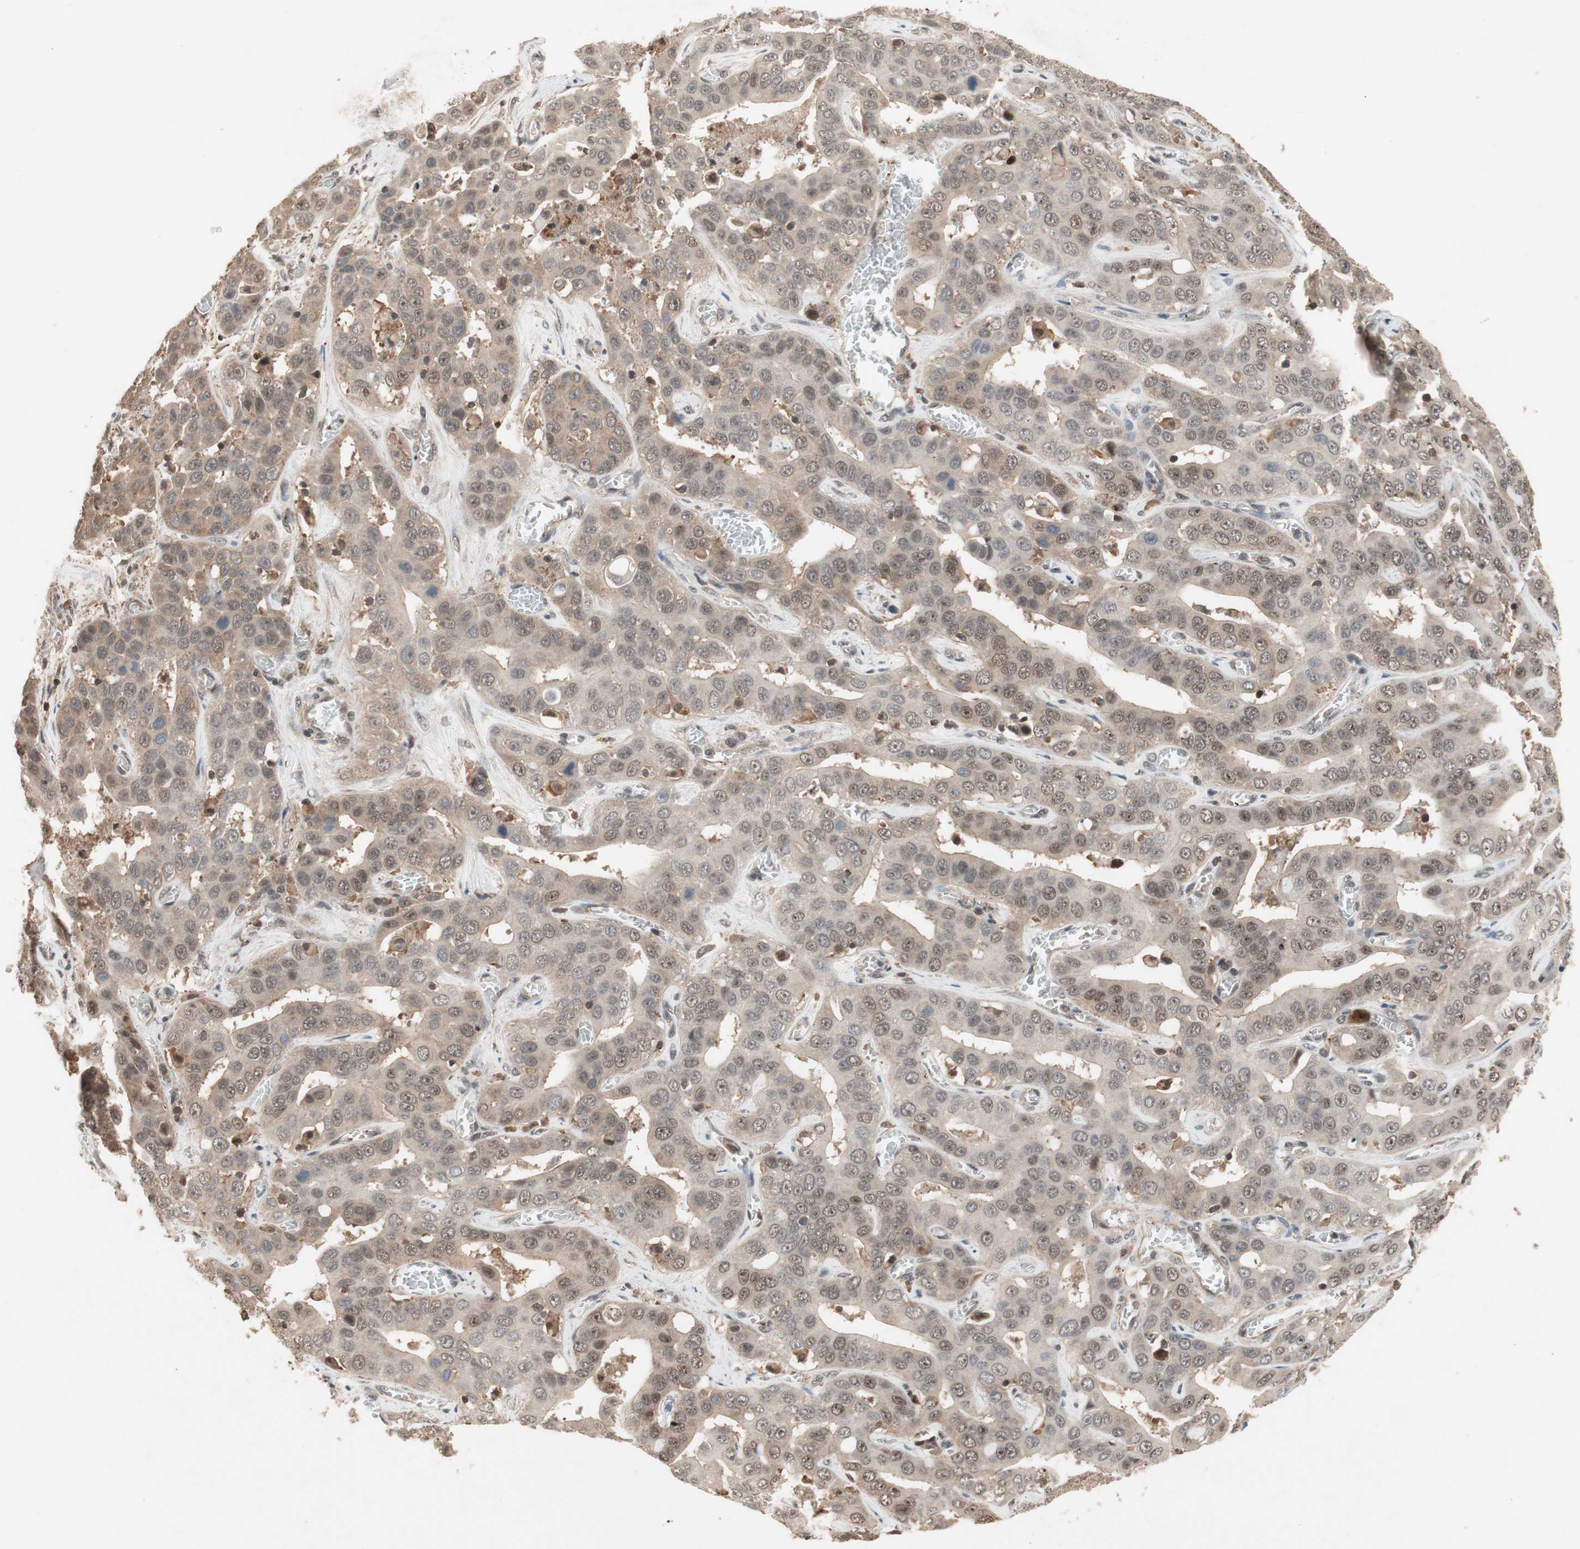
{"staining": {"intensity": "moderate", "quantity": ">75%", "location": "cytoplasmic/membranous,nuclear"}, "tissue": "liver cancer", "cell_type": "Tumor cells", "image_type": "cancer", "snomed": [{"axis": "morphology", "description": "Cholangiocarcinoma"}, {"axis": "topography", "description": "Liver"}], "caption": "Liver cancer (cholangiocarcinoma) stained with DAB (3,3'-diaminobenzidine) IHC shows medium levels of moderate cytoplasmic/membranous and nuclear expression in approximately >75% of tumor cells. (Stains: DAB in brown, nuclei in blue, Microscopy: brightfield microscopy at high magnification).", "gene": "GART", "patient": {"sex": "female", "age": 52}}